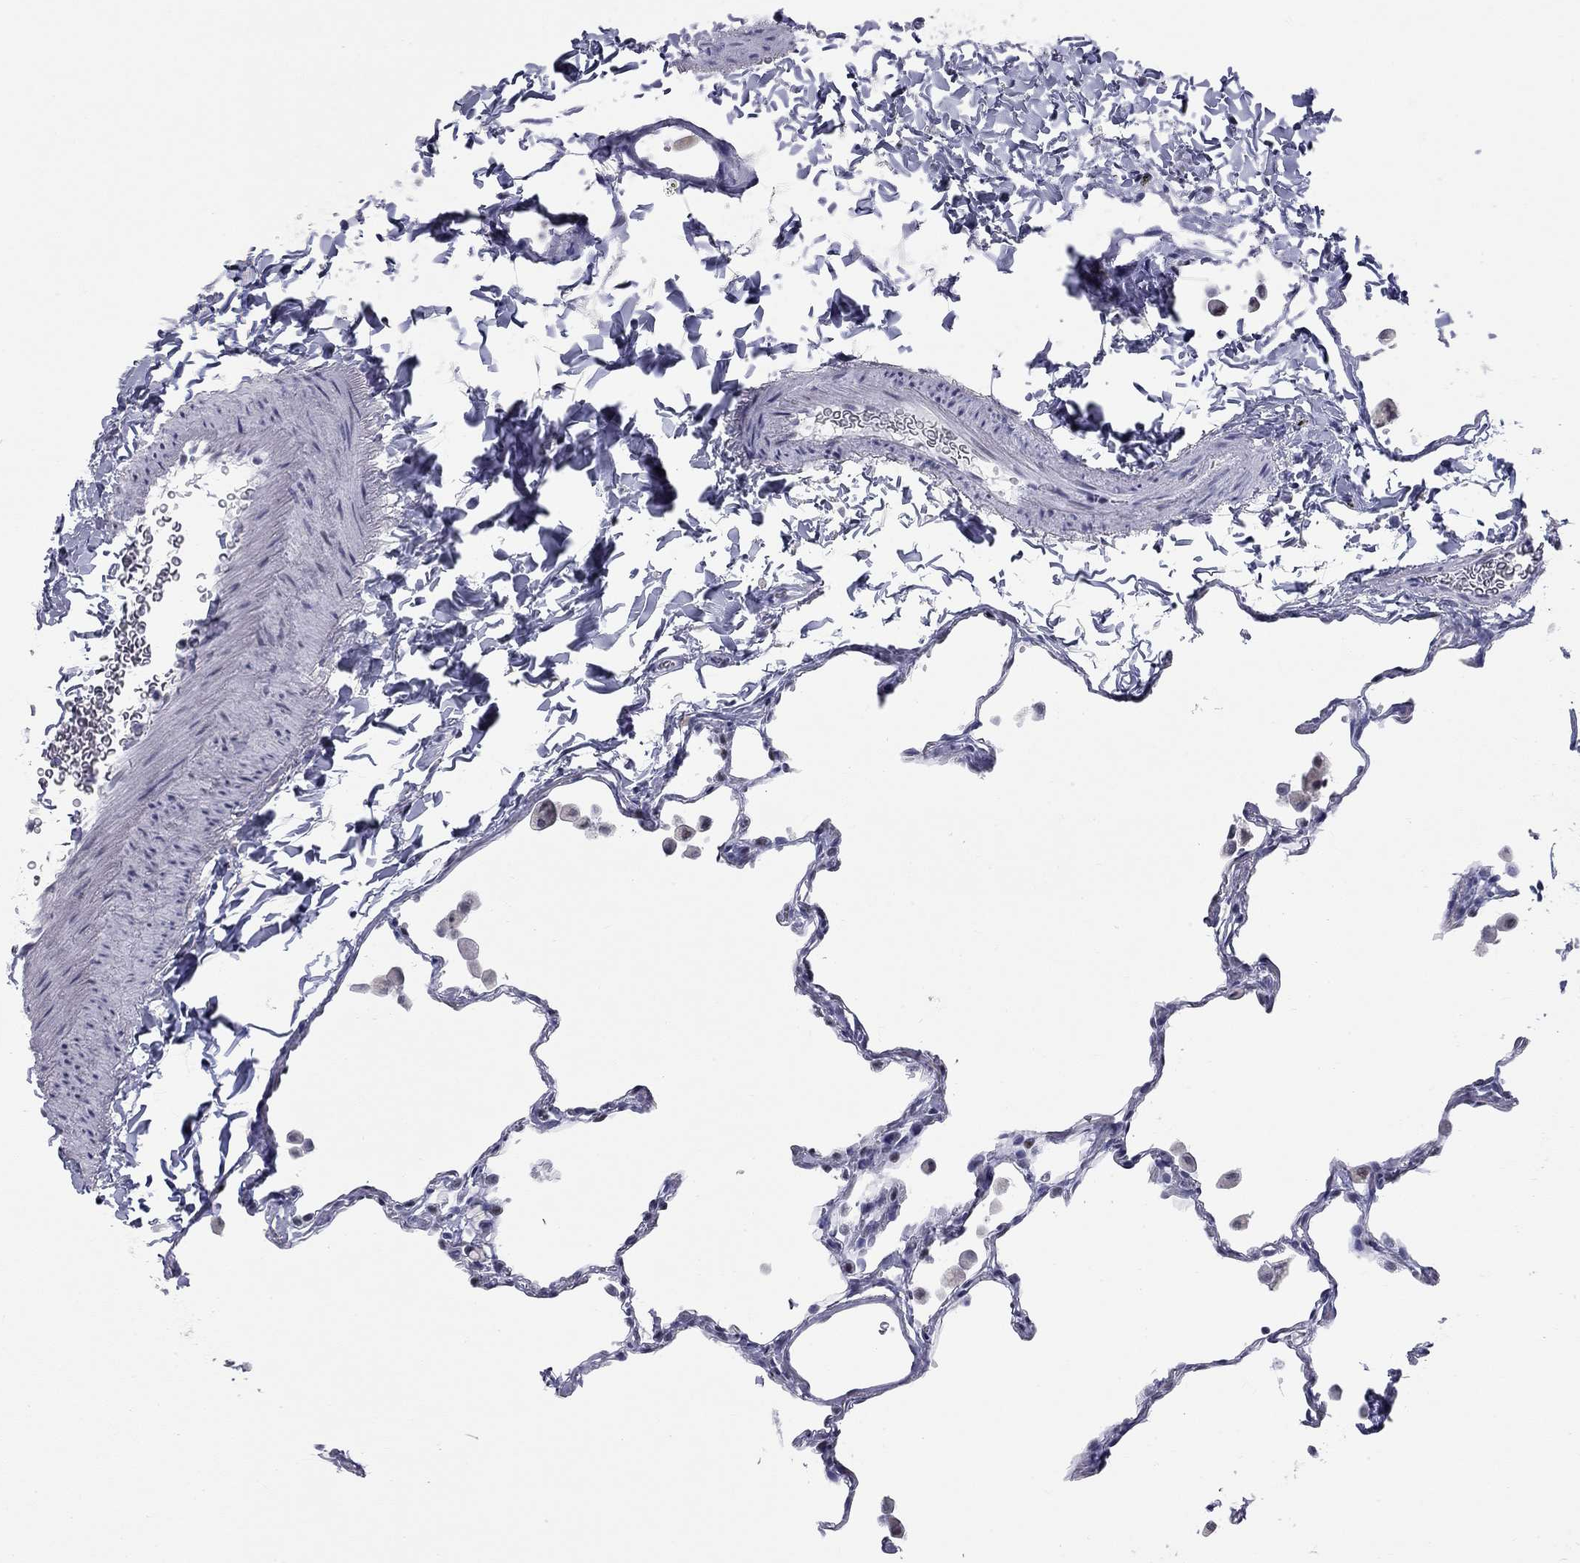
{"staining": {"intensity": "negative", "quantity": "none", "location": "none"}, "tissue": "lung", "cell_type": "Alveolar cells", "image_type": "normal", "snomed": [{"axis": "morphology", "description": "Normal tissue, NOS"}, {"axis": "topography", "description": "Lung"}], "caption": "Immunohistochemistry histopathology image of unremarkable lung: lung stained with DAB shows no significant protein expression in alveolar cells.", "gene": "ASF1B", "patient": {"sex": "female", "age": 47}}